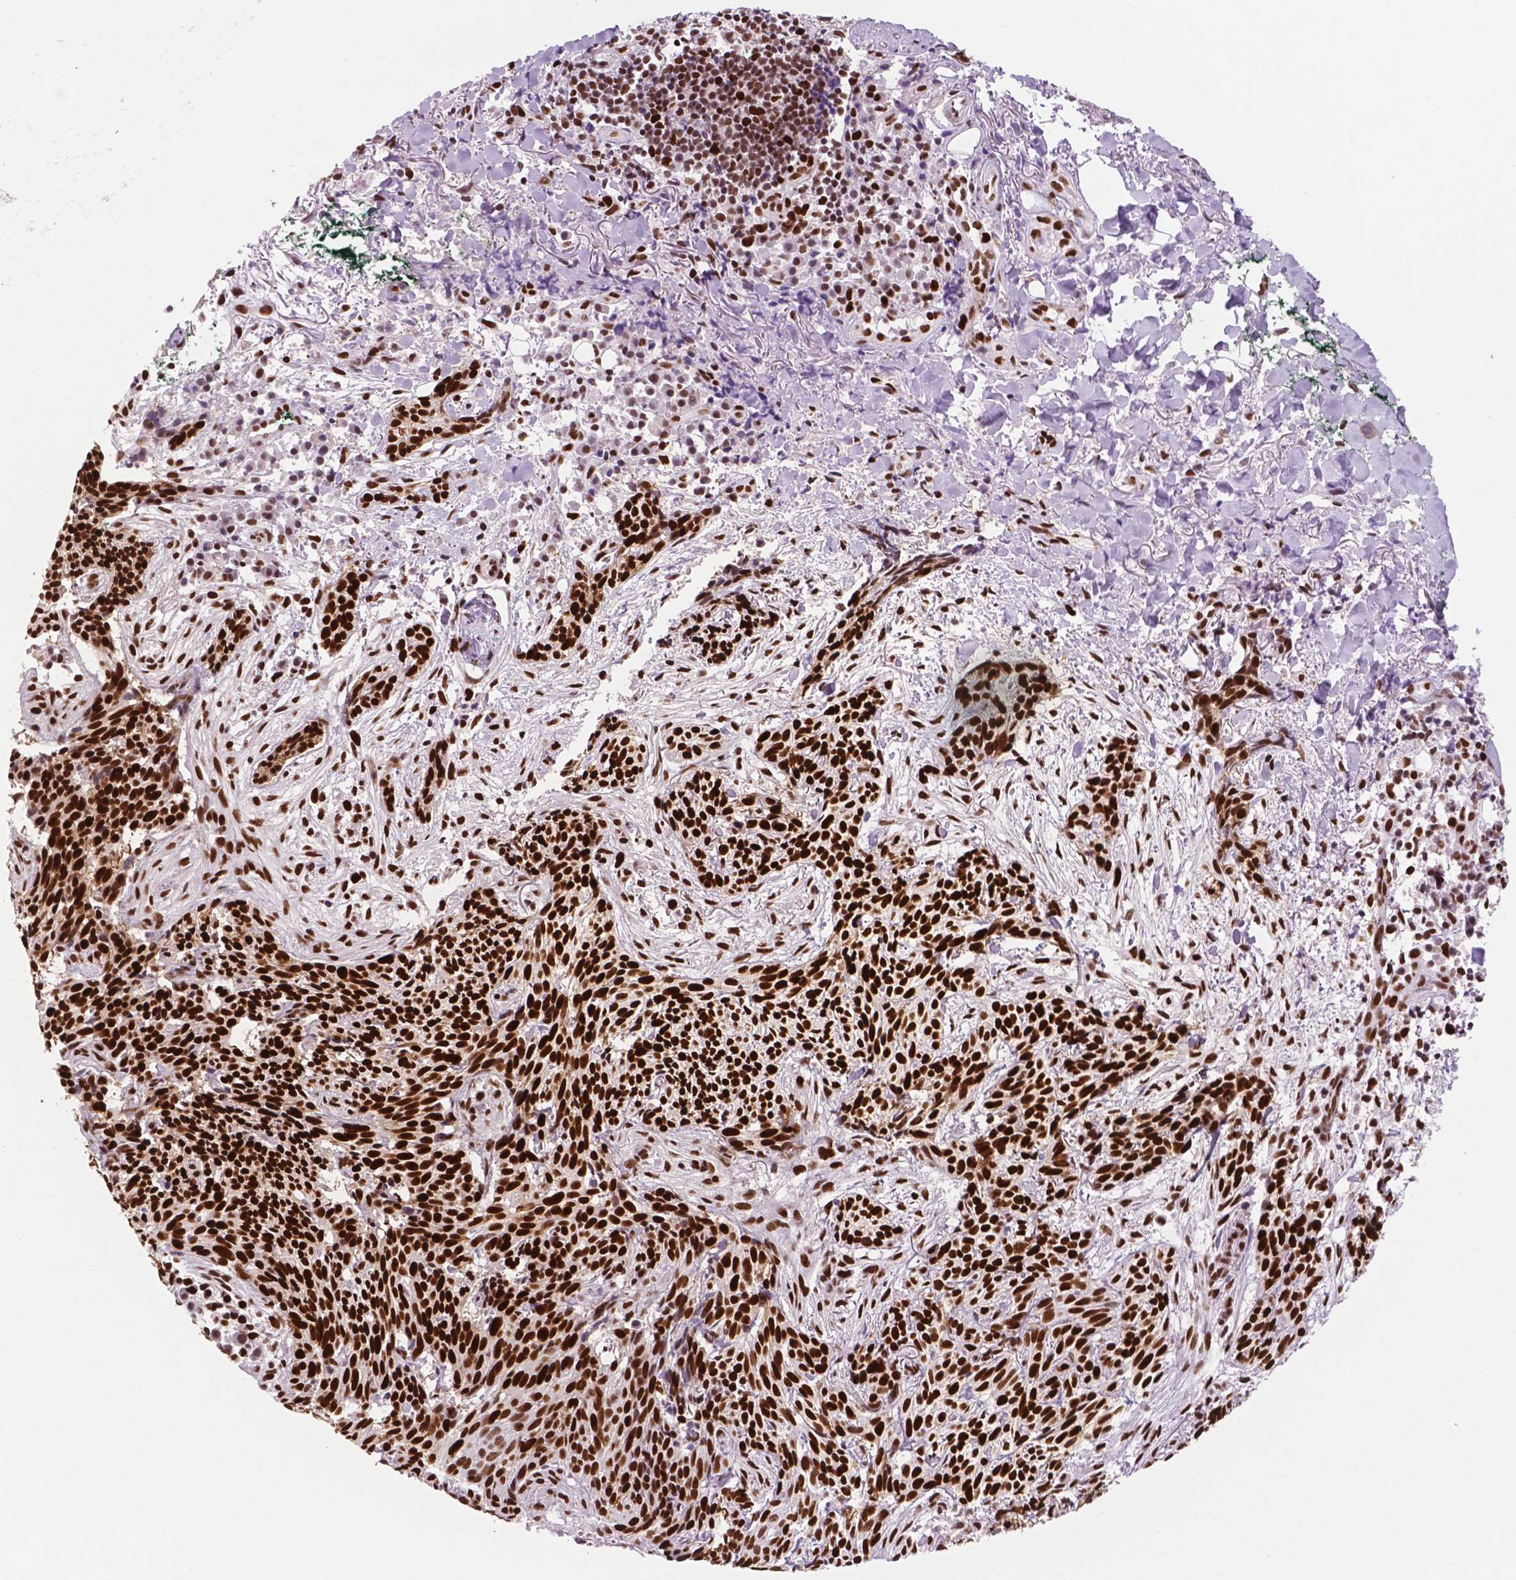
{"staining": {"intensity": "strong", "quantity": ">75%", "location": "nuclear"}, "tissue": "skin cancer", "cell_type": "Tumor cells", "image_type": "cancer", "snomed": [{"axis": "morphology", "description": "Basal cell carcinoma"}, {"axis": "topography", "description": "Skin"}], "caption": "Strong nuclear positivity for a protein is seen in about >75% of tumor cells of skin cancer using IHC.", "gene": "MSH6", "patient": {"sex": "male", "age": 71}}